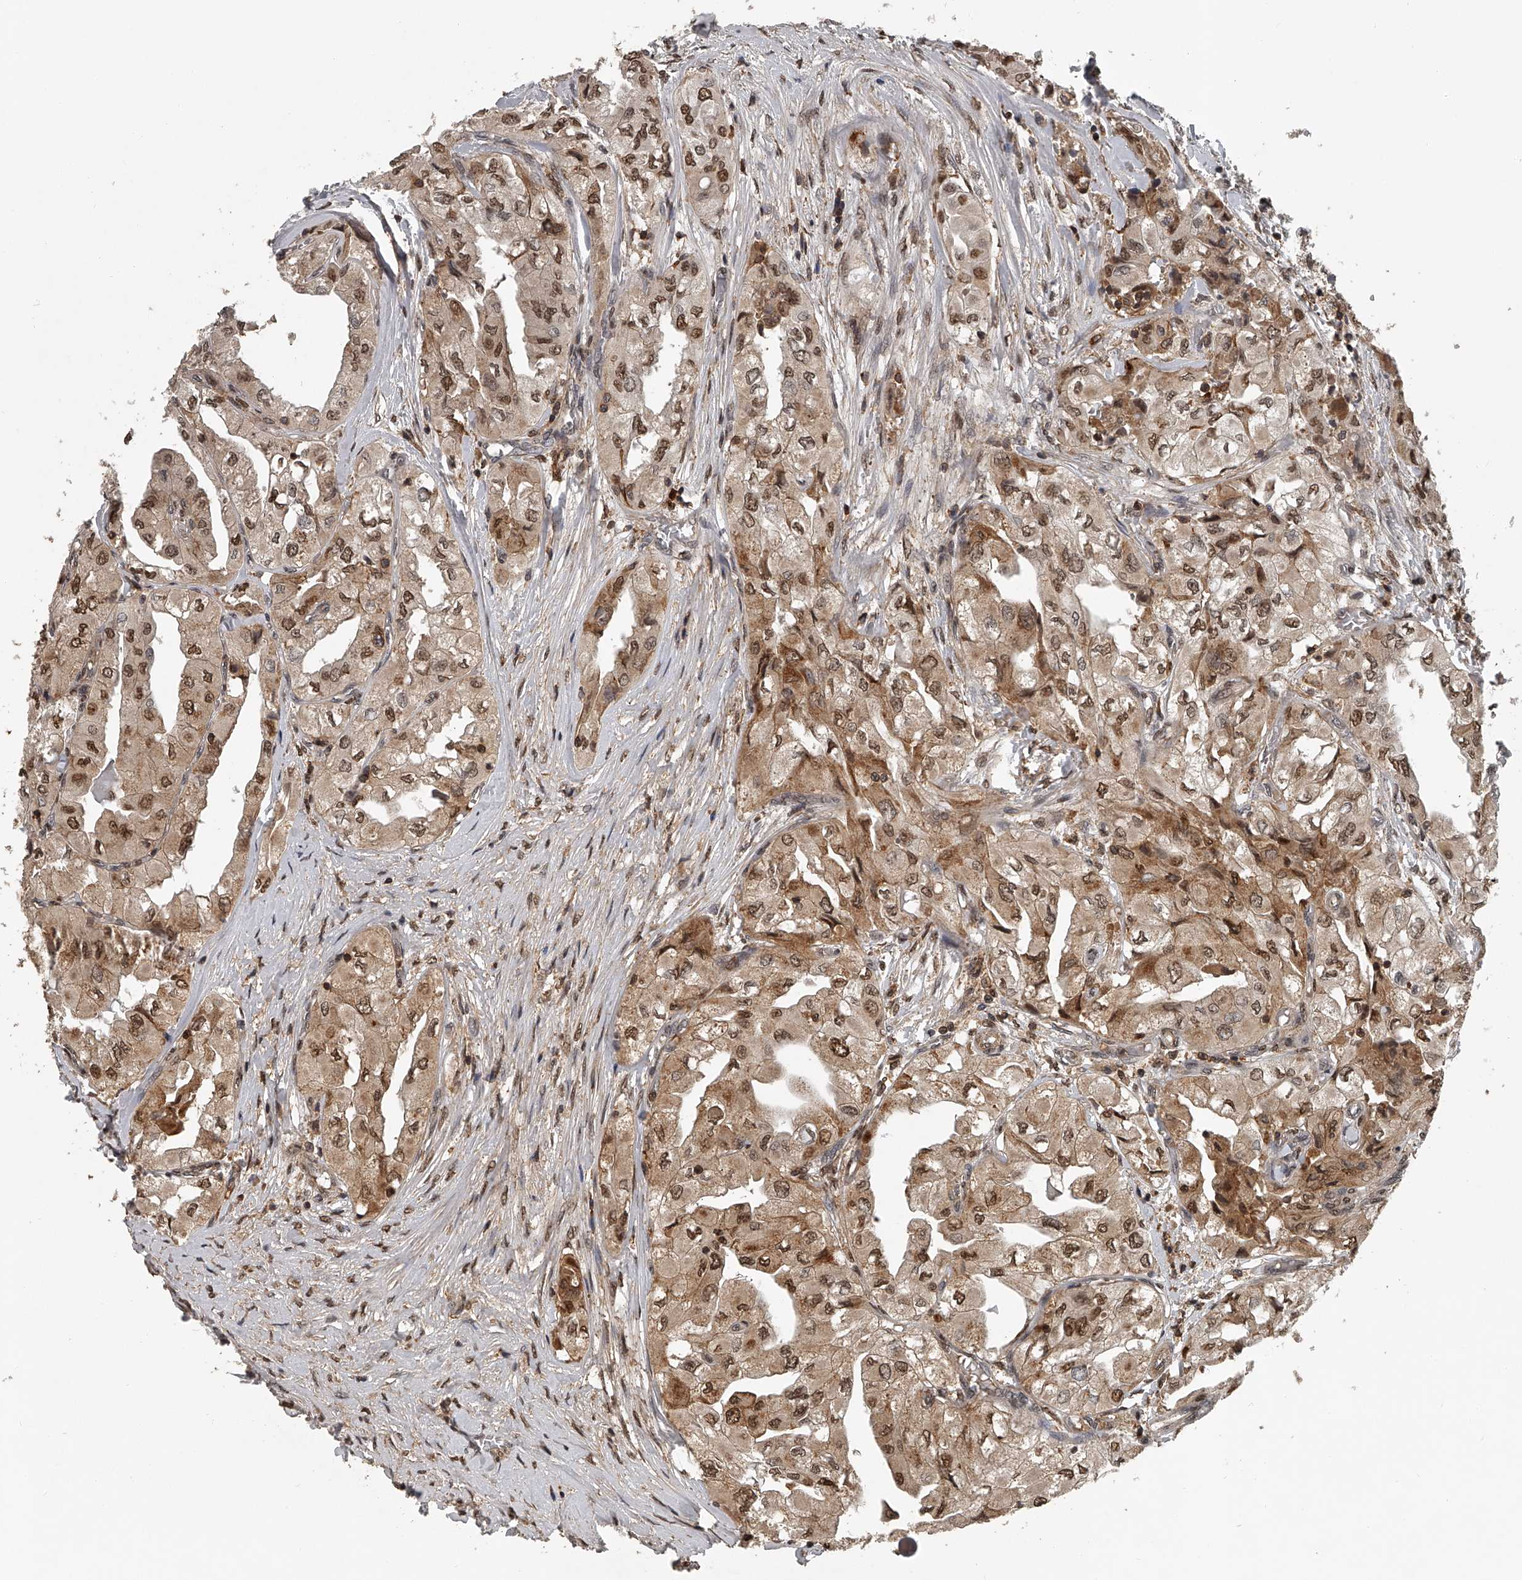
{"staining": {"intensity": "moderate", "quantity": ">75%", "location": "cytoplasmic/membranous,nuclear"}, "tissue": "thyroid cancer", "cell_type": "Tumor cells", "image_type": "cancer", "snomed": [{"axis": "morphology", "description": "Papillary adenocarcinoma, NOS"}, {"axis": "topography", "description": "Thyroid gland"}], "caption": "An immunohistochemistry (IHC) image of tumor tissue is shown. Protein staining in brown highlights moderate cytoplasmic/membranous and nuclear positivity in thyroid papillary adenocarcinoma within tumor cells.", "gene": "PLEKHG1", "patient": {"sex": "female", "age": 59}}